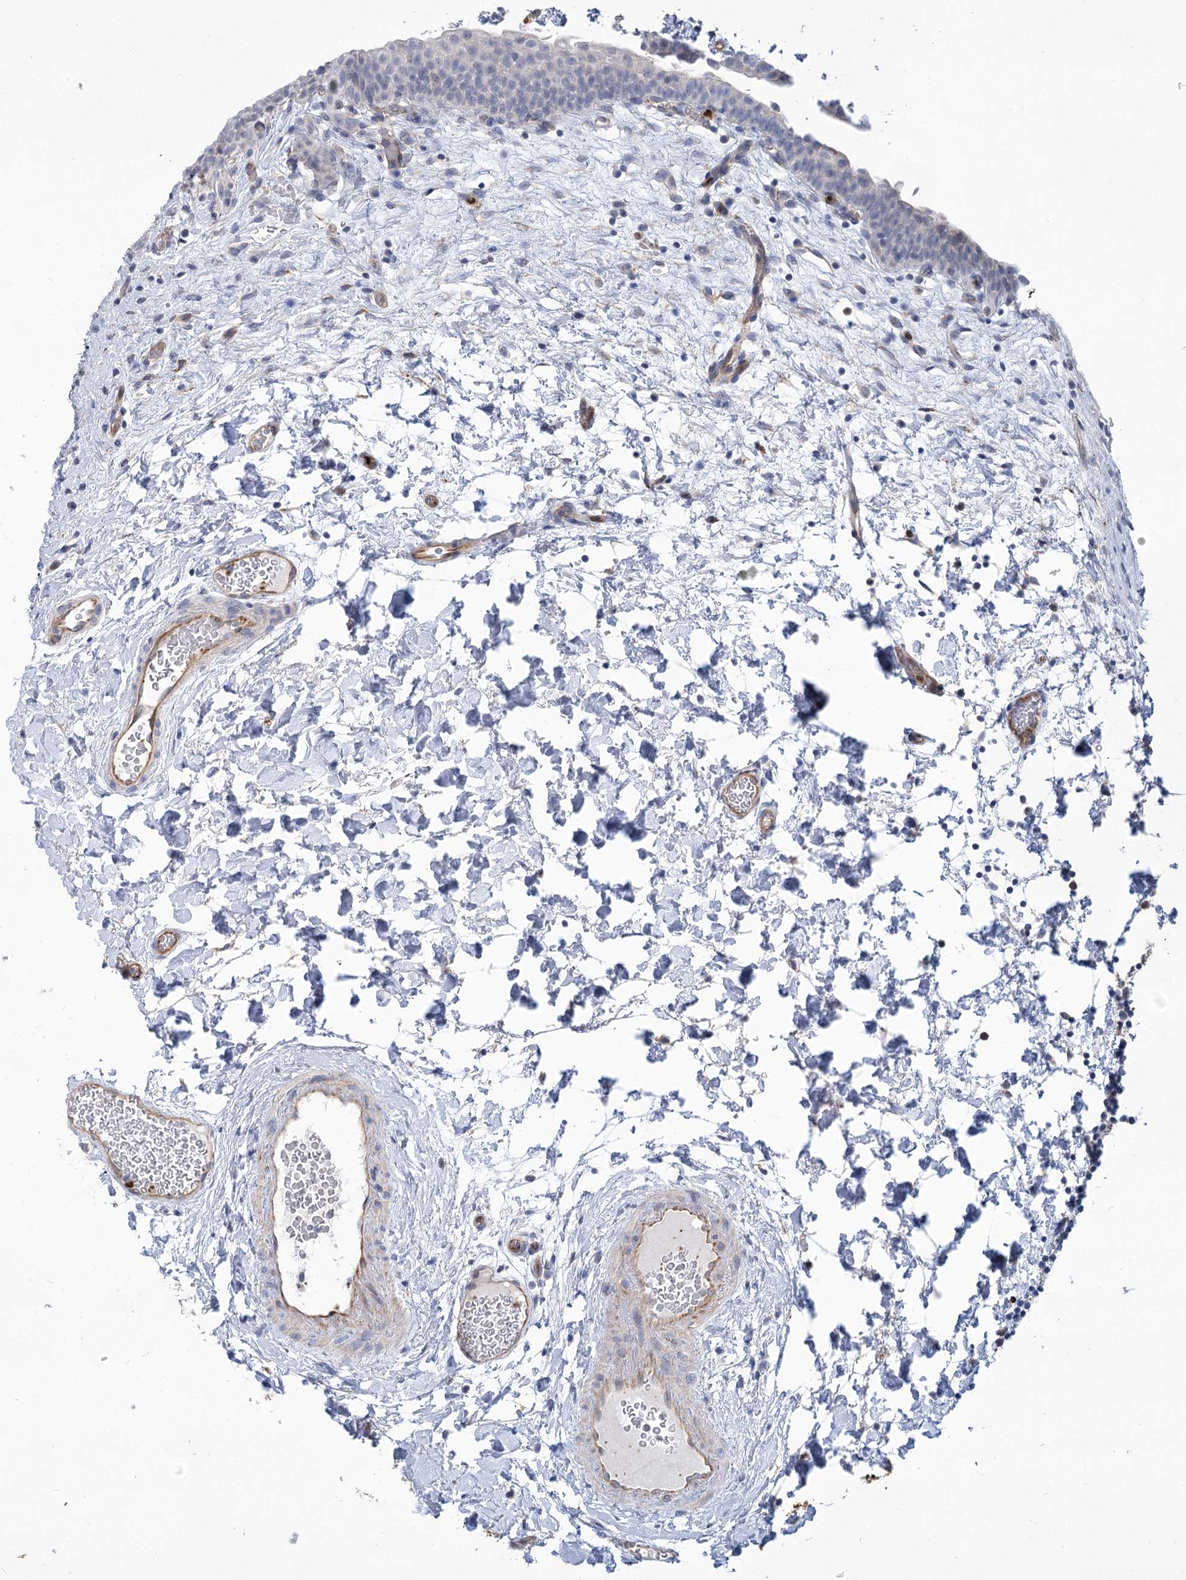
{"staining": {"intensity": "negative", "quantity": "none", "location": "none"}, "tissue": "urinary bladder", "cell_type": "Urothelial cells", "image_type": "normal", "snomed": [{"axis": "morphology", "description": "Normal tissue, NOS"}, {"axis": "topography", "description": "Urinary bladder"}], "caption": "This is a photomicrograph of IHC staining of benign urinary bladder, which shows no positivity in urothelial cells. Nuclei are stained in blue.", "gene": "THAP6", "patient": {"sex": "male", "age": 83}}